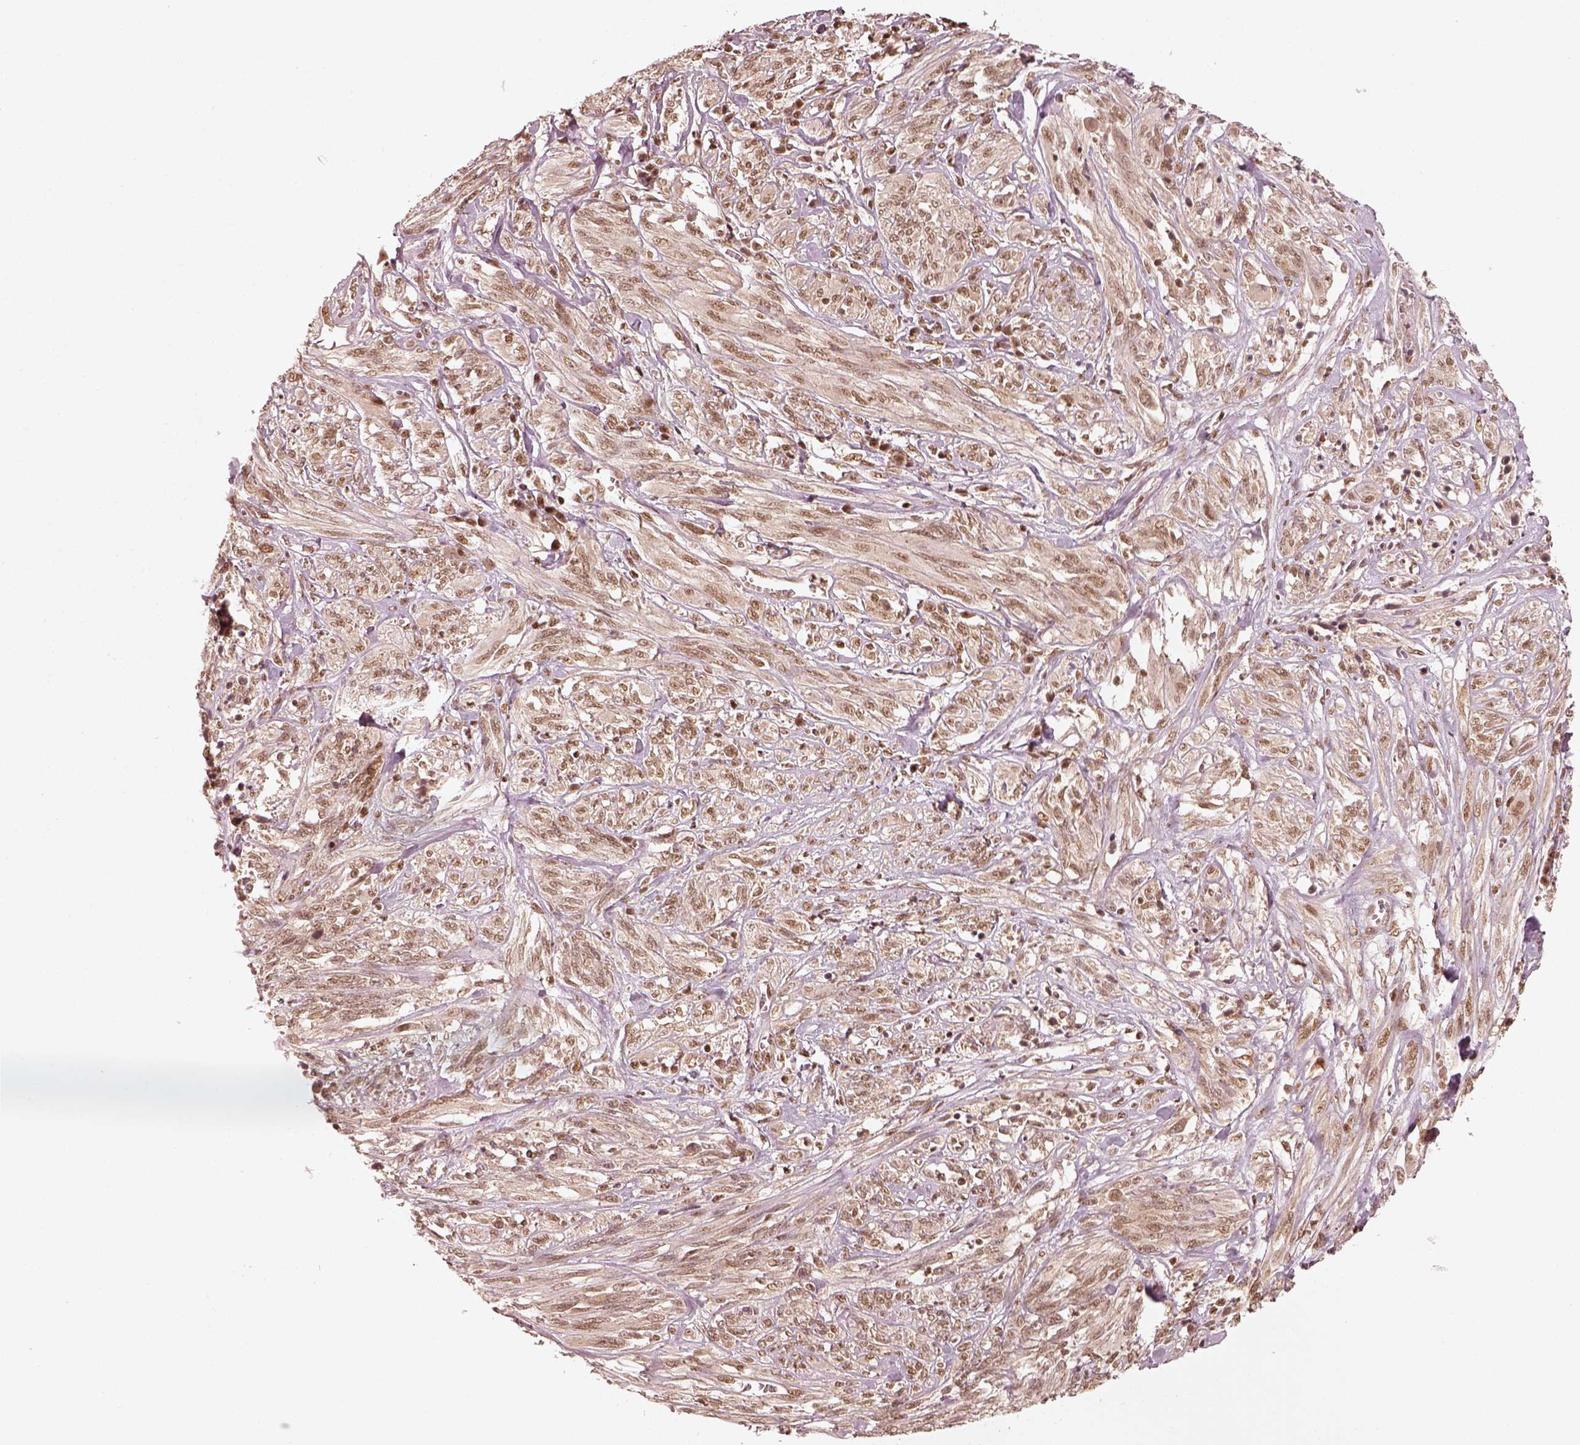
{"staining": {"intensity": "weak", "quantity": ">75%", "location": "nuclear"}, "tissue": "melanoma", "cell_type": "Tumor cells", "image_type": "cancer", "snomed": [{"axis": "morphology", "description": "Malignant melanoma, NOS"}, {"axis": "topography", "description": "Skin"}], "caption": "Malignant melanoma tissue displays weak nuclear positivity in about >75% of tumor cells (DAB IHC with brightfield microscopy, high magnification).", "gene": "GMEB2", "patient": {"sex": "female", "age": 91}}